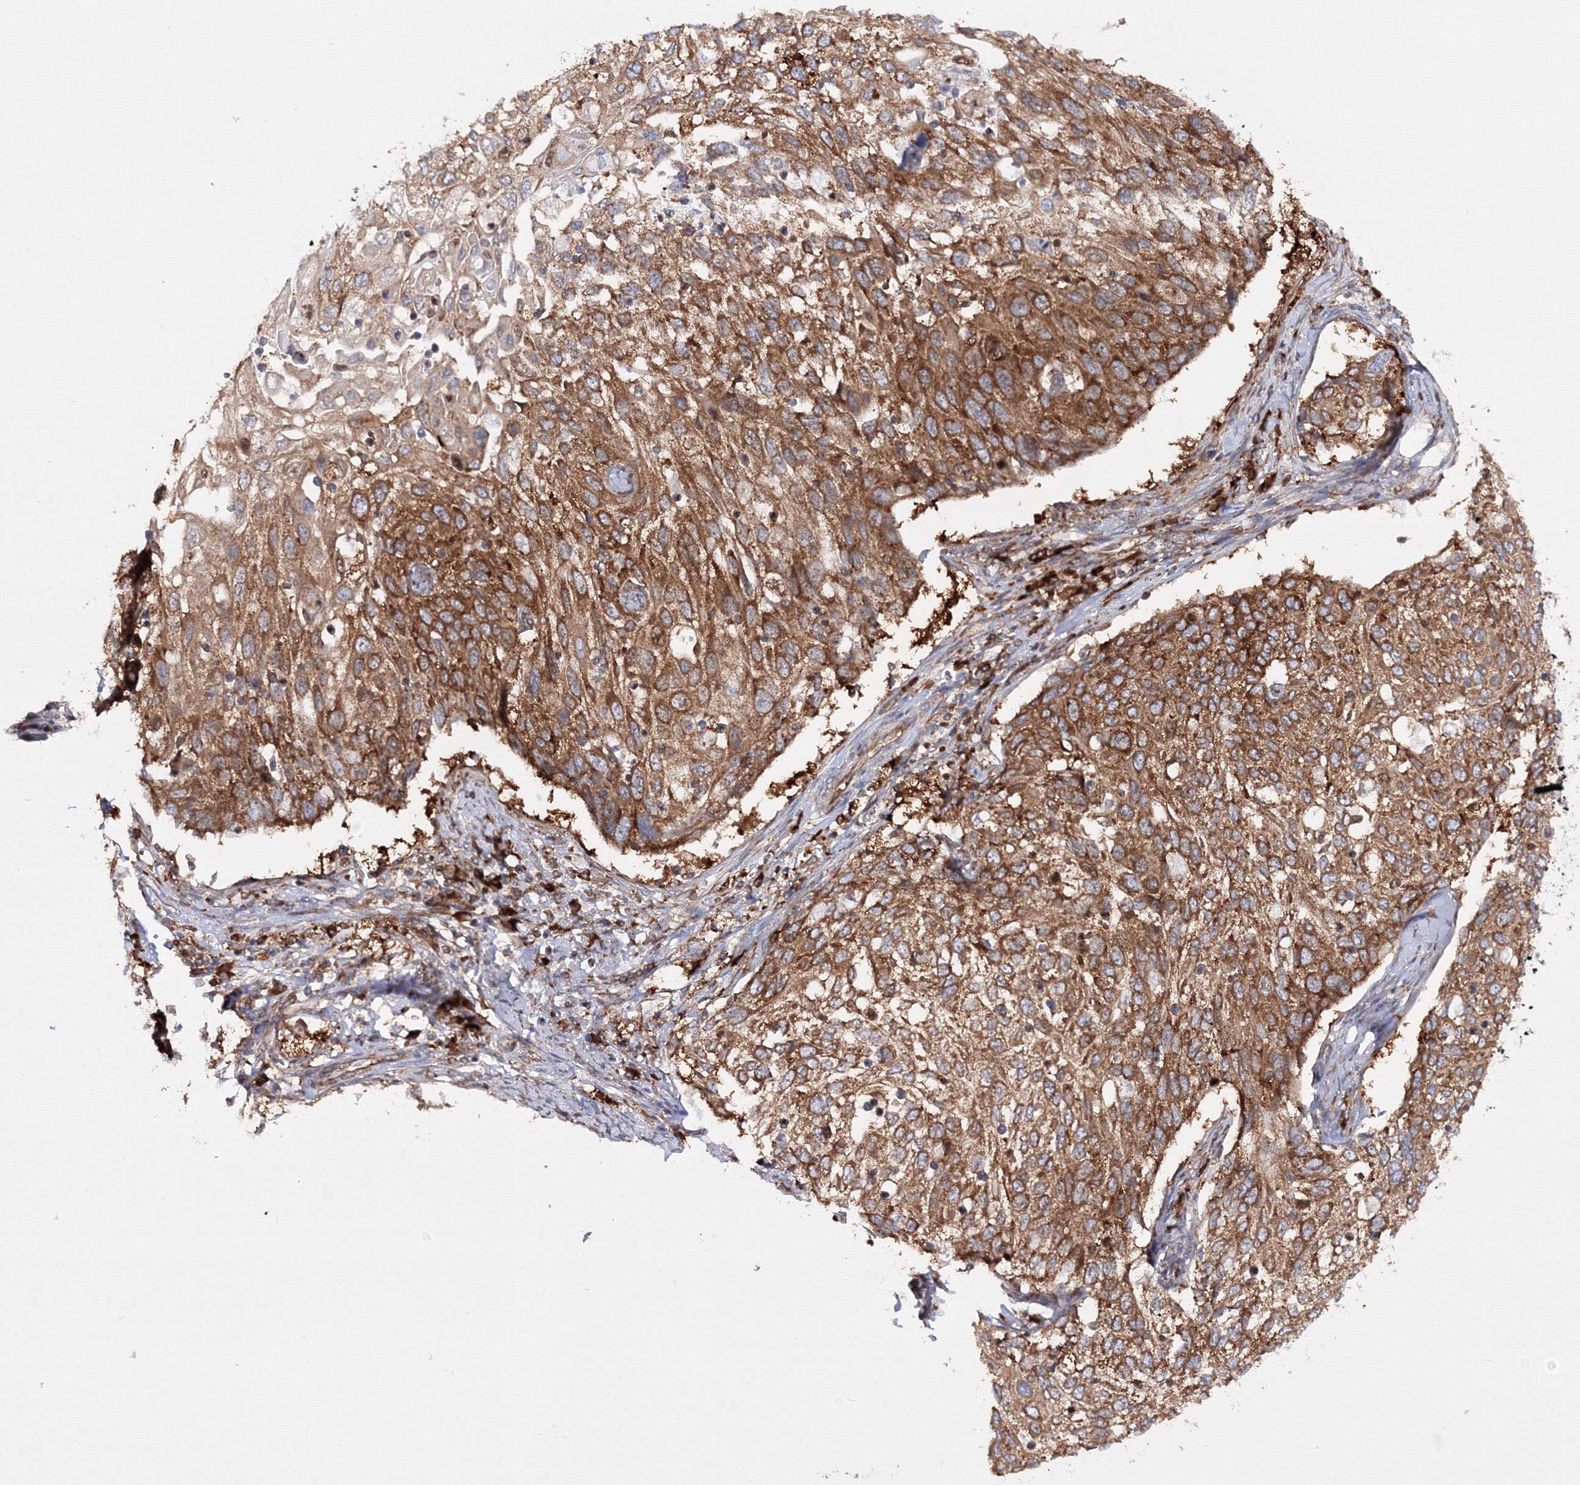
{"staining": {"intensity": "strong", "quantity": ">75%", "location": "cytoplasmic/membranous"}, "tissue": "cervical cancer", "cell_type": "Tumor cells", "image_type": "cancer", "snomed": [{"axis": "morphology", "description": "Squamous cell carcinoma, NOS"}, {"axis": "topography", "description": "Cervix"}], "caption": "Cervical squamous cell carcinoma tissue exhibits strong cytoplasmic/membranous expression in approximately >75% of tumor cells (DAB (3,3'-diaminobenzidine) IHC, brown staining for protein, blue staining for nuclei).", "gene": "HARS1", "patient": {"sex": "female", "age": 70}}